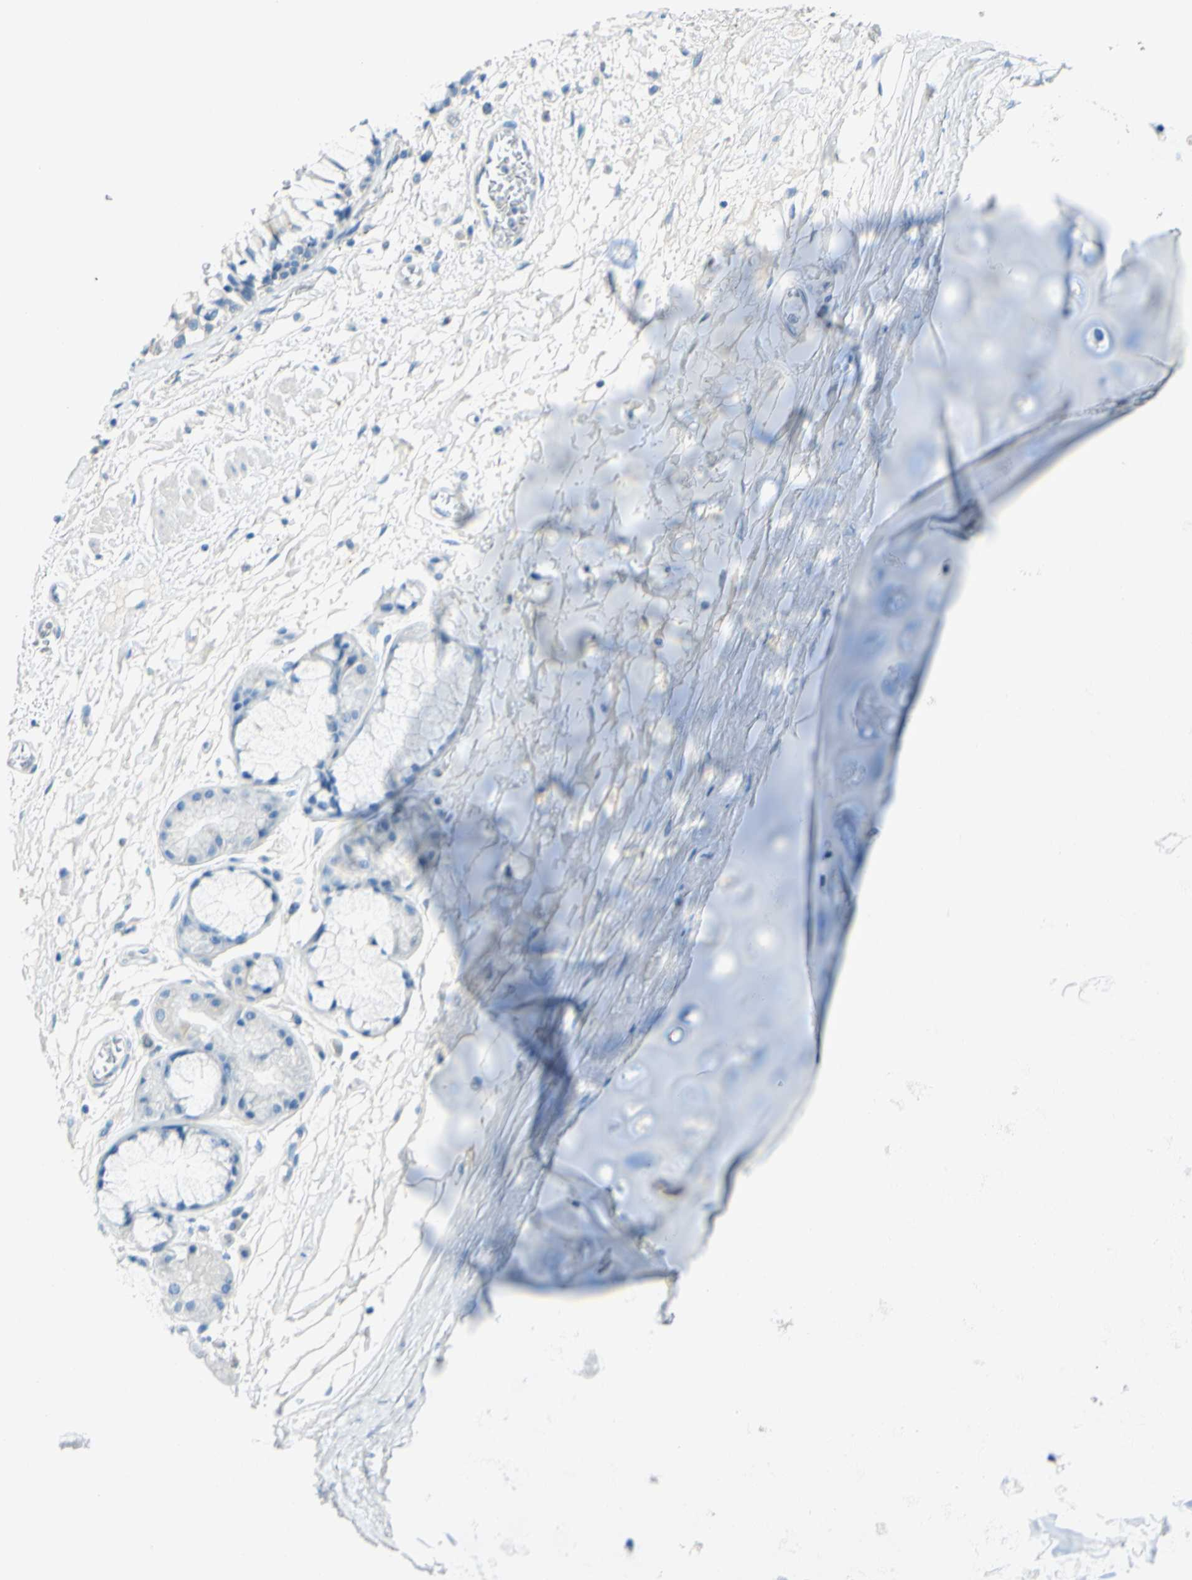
{"staining": {"intensity": "weak", "quantity": "<25%", "location": "cytoplasmic/membranous"}, "tissue": "bronchus", "cell_type": "Respiratory epithelial cells", "image_type": "normal", "snomed": [{"axis": "morphology", "description": "Normal tissue, NOS"}, {"axis": "topography", "description": "Bronchus"}], "caption": "This micrograph is of unremarkable bronchus stained with IHC to label a protein in brown with the nuclei are counter-stained blue. There is no positivity in respiratory epithelial cells. (IHC, brightfield microscopy, high magnification).", "gene": "CDH10", "patient": {"sex": "male", "age": 66}}